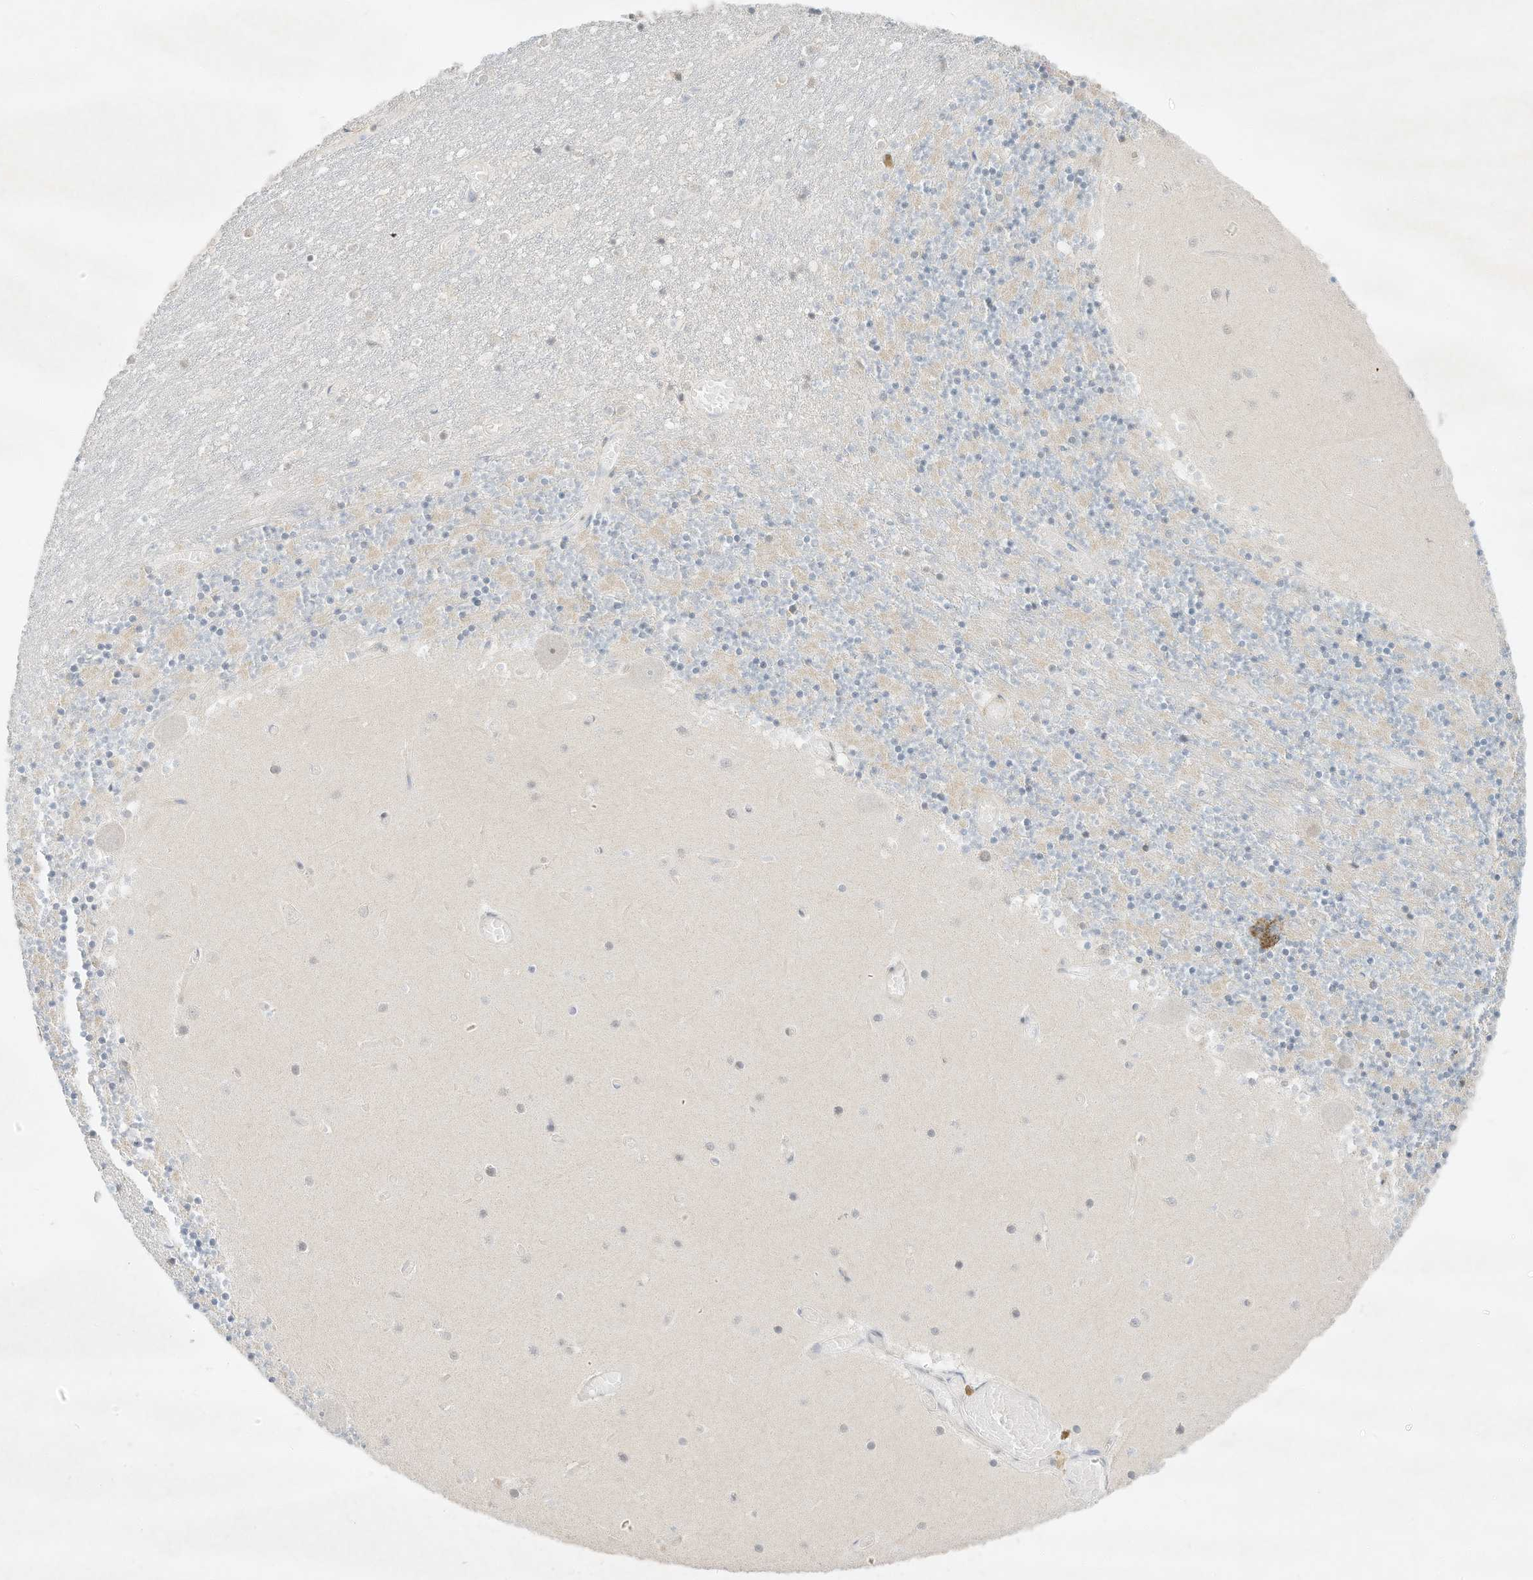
{"staining": {"intensity": "negative", "quantity": "none", "location": "none"}, "tissue": "cerebellum", "cell_type": "Cells in granular layer", "image_type": "normal", "snomed": [{"axis": "morphology", "description": "Normal tissue, NOS"}, {"axis": "topography", "description": "Cerebellum"}], "caption": "An immunohistochemistry photomicrograph of unremarkable cerebellum is shown. There is no staining in cells in granular layer of cerebellum.", "gene": "PAK6", "patient": {"sex": "female", "age": 28}}